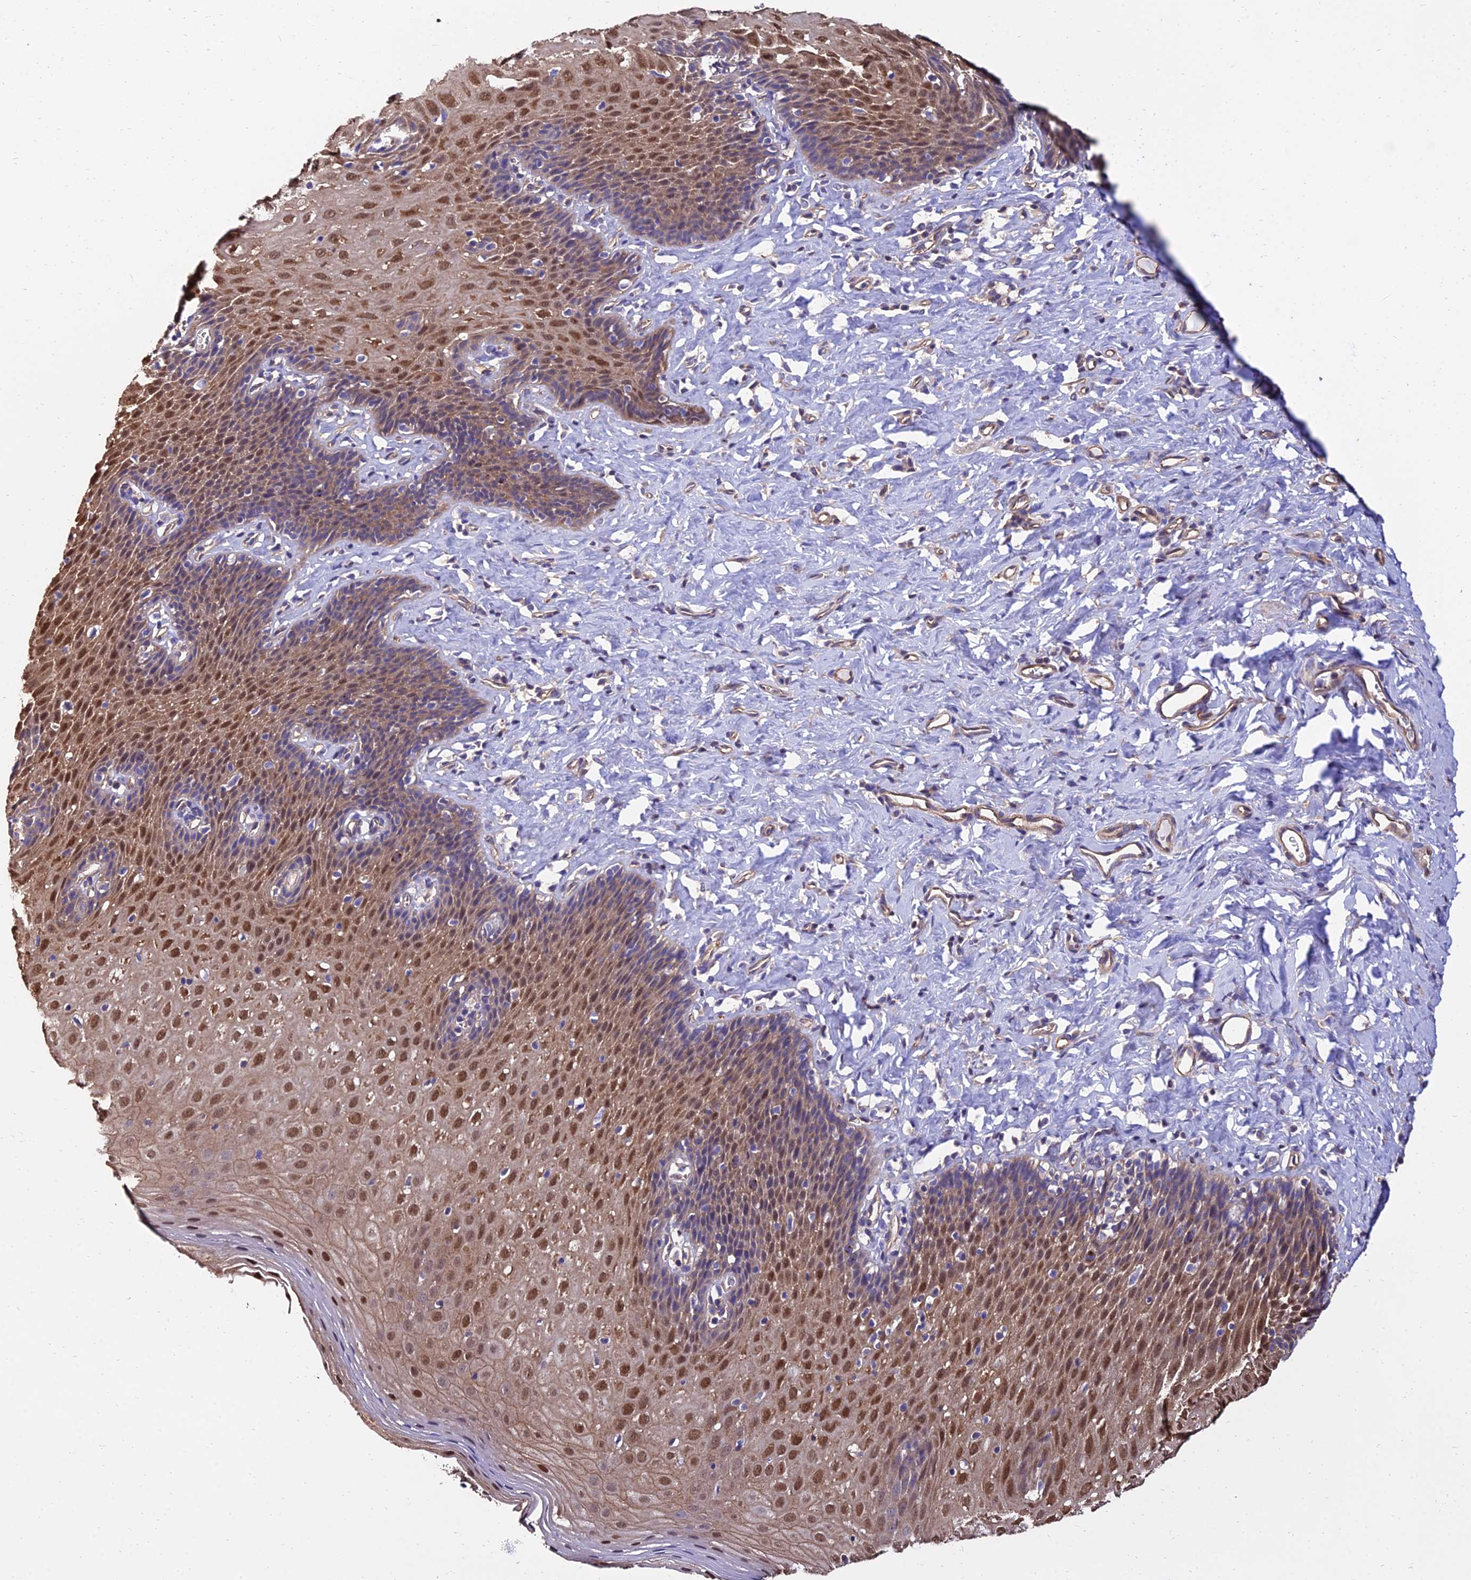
{"staining": {"intensity": "moderate", "quantity": ">75%", "location": "cytoplasmic/membranous,nuclear"}, "tissue": "esophagus", "cell_type": "Squamous epithelial cells", "image_type": "normal", "snomed": [{"axis": "morphology", "description": "Normal tissue, NOS"}, {"axis": "topography", "description": "Esophagus"}], "caption": "Protein positivity by immunohistochemistry (IHC) reveals moderate cytoplasmic/membranous,nuclear positivity in about >75% of squamous epithelial cells in benign esophagus.", "gene": "CALM1", "patient": {"sex": "female", "age": 61}}